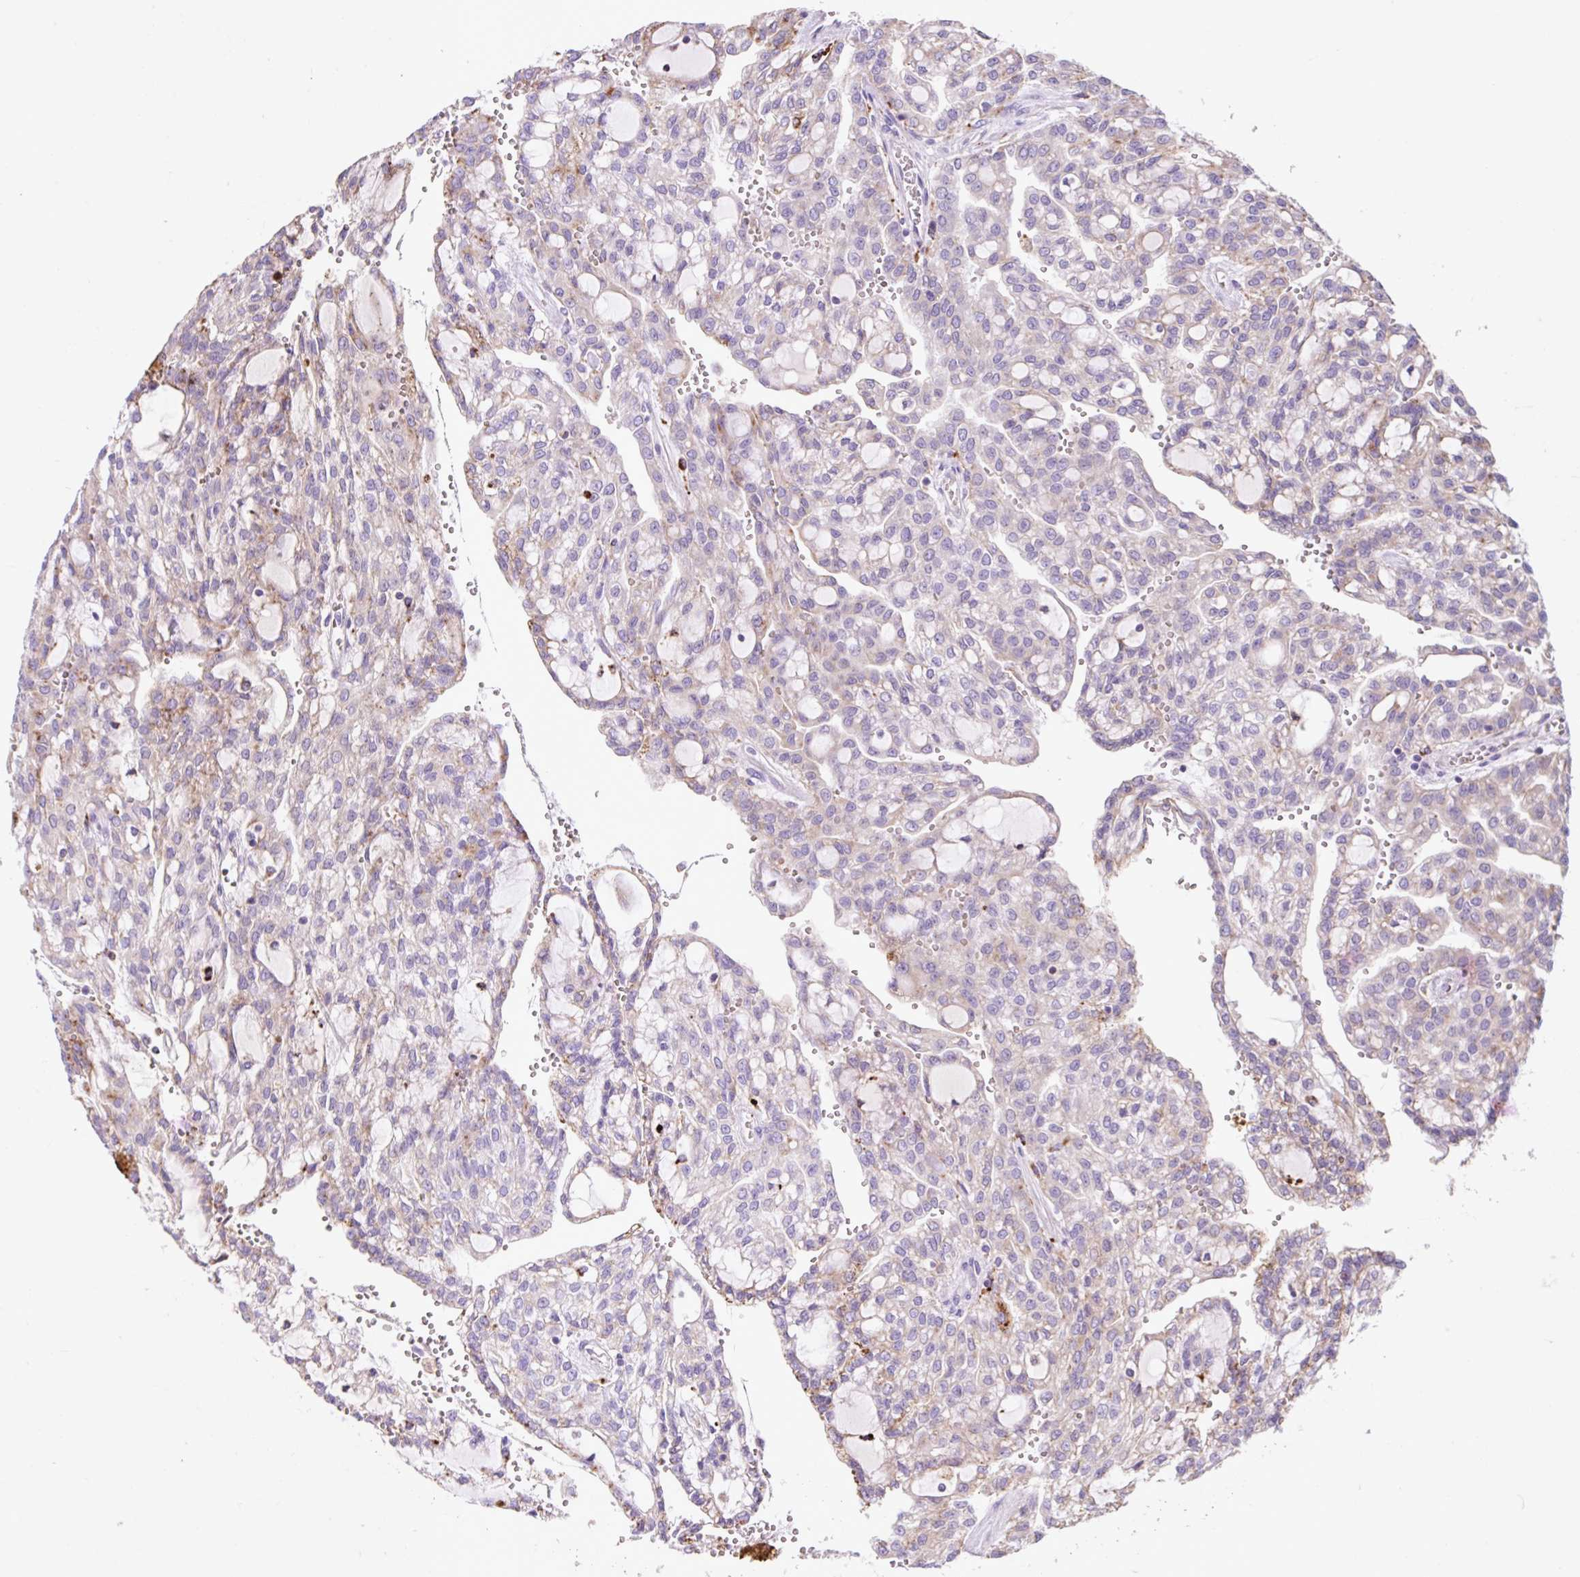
{"staining": {"intensity": "moderate", "quantity": "<25%", "location": "cytoplasmic/membranous"}, "tissue": "renal cancer", "cell_type": "Tumor cells", "image_type": "cancer", "snomed": [{"axis": "morphology", "description": "Adenocarcinoma, NOS"}, {"axis": "topography", "description": "Kidney"}], "caption": "Human renal cancer (adenocarcinoma) stained for a protein (brown) demonstrates moderate cytoplasmic/membranous positive positivity in approximately <25% of tumor cells.", "gene": "HEXA", "patient": {"sex": "male", "age": 63}}